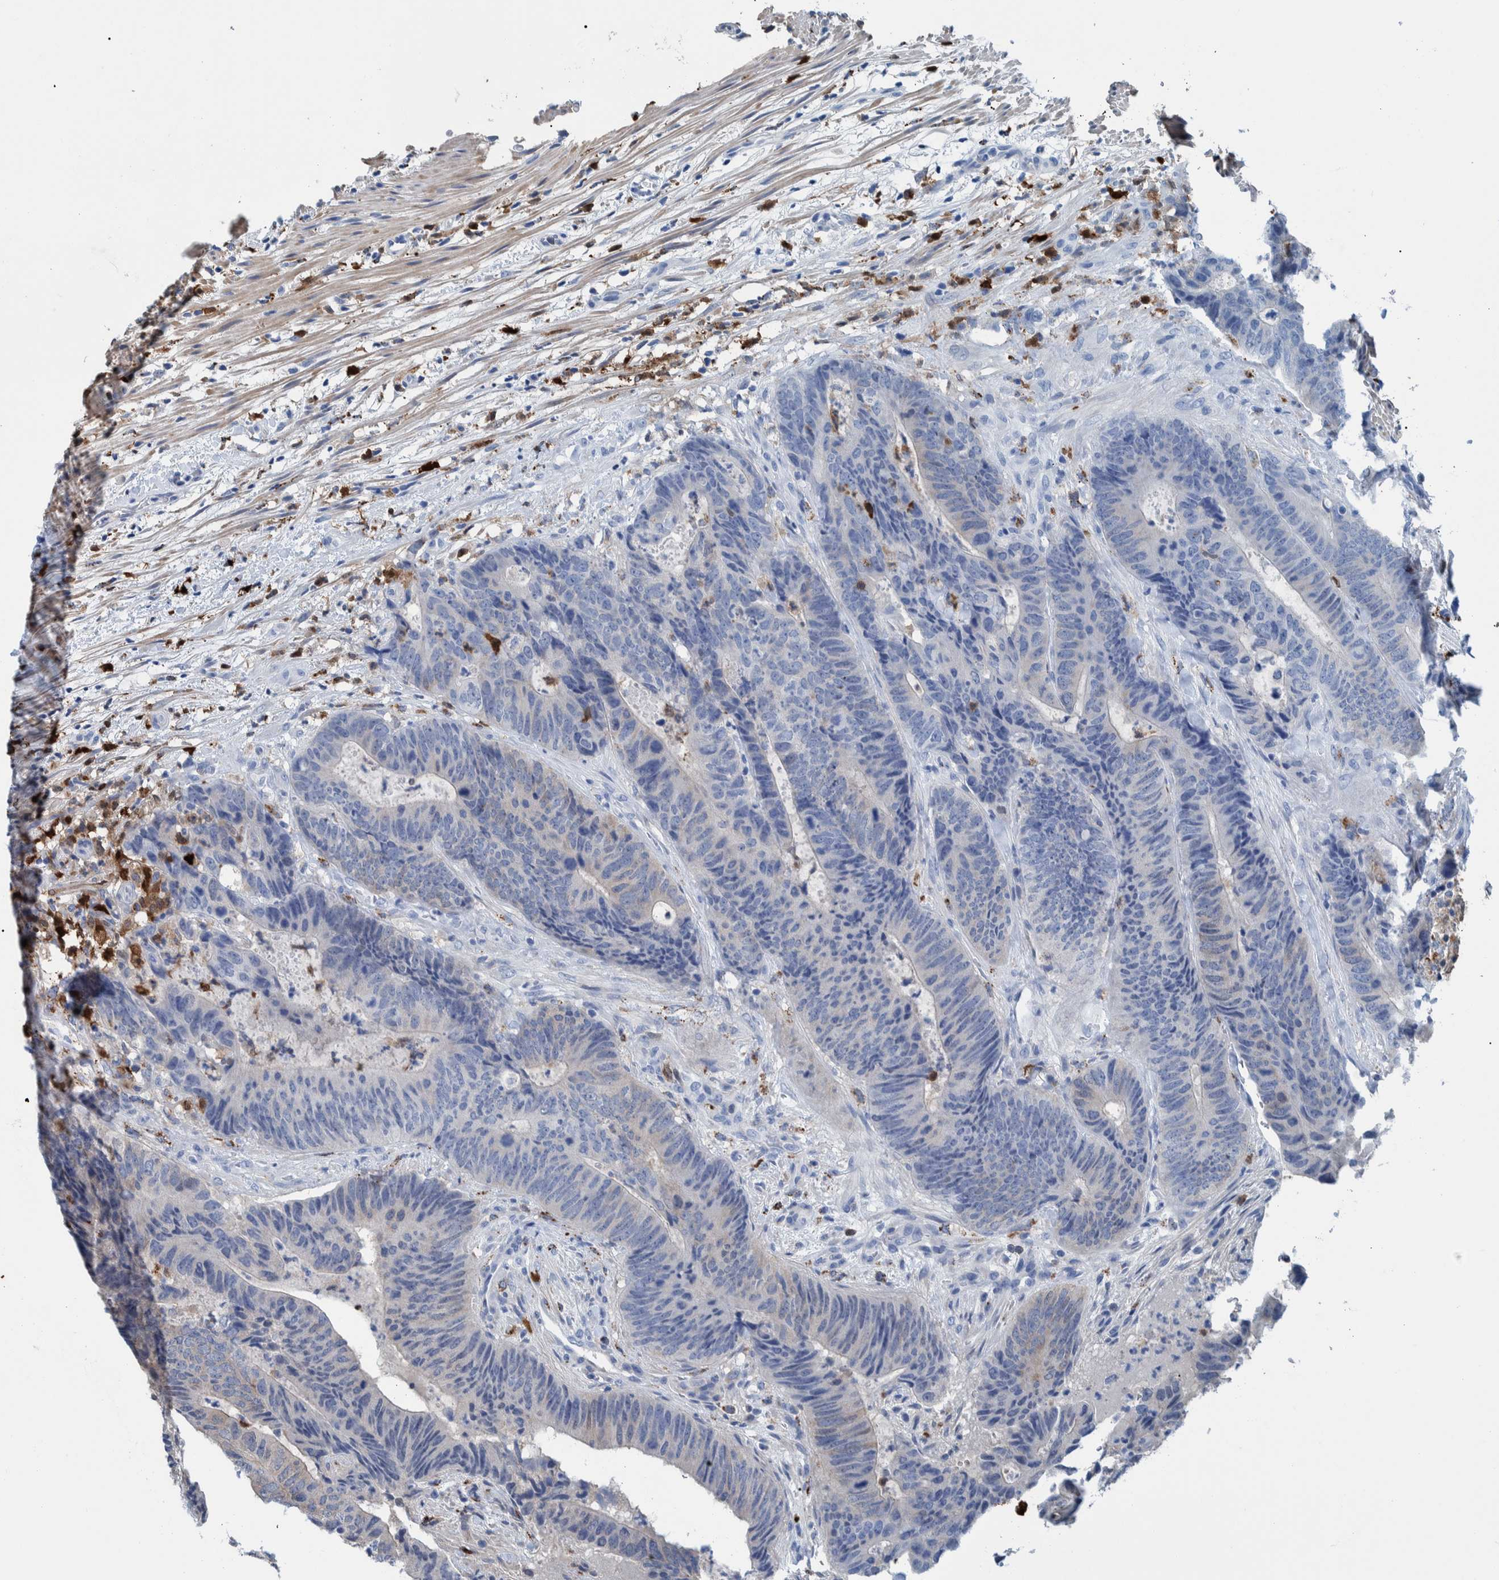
{"staining": {"intensity": "negative", "quantity": "none", "location": "none"}, "tissue": "colorectal cancer", "cell_type": "Tumor cells", "image_type": "cancer", "snomed": [{"axis": "morphology", "description": "Adenocarcinoma, NOS"}, {"axis": "topography", "description": "Colon"}], "caption": "Tumor cells show no significant expression in colorectal adenocarcinoma.", "gene": "IDO1", "patient": {"sex": "male", "age": 56}}